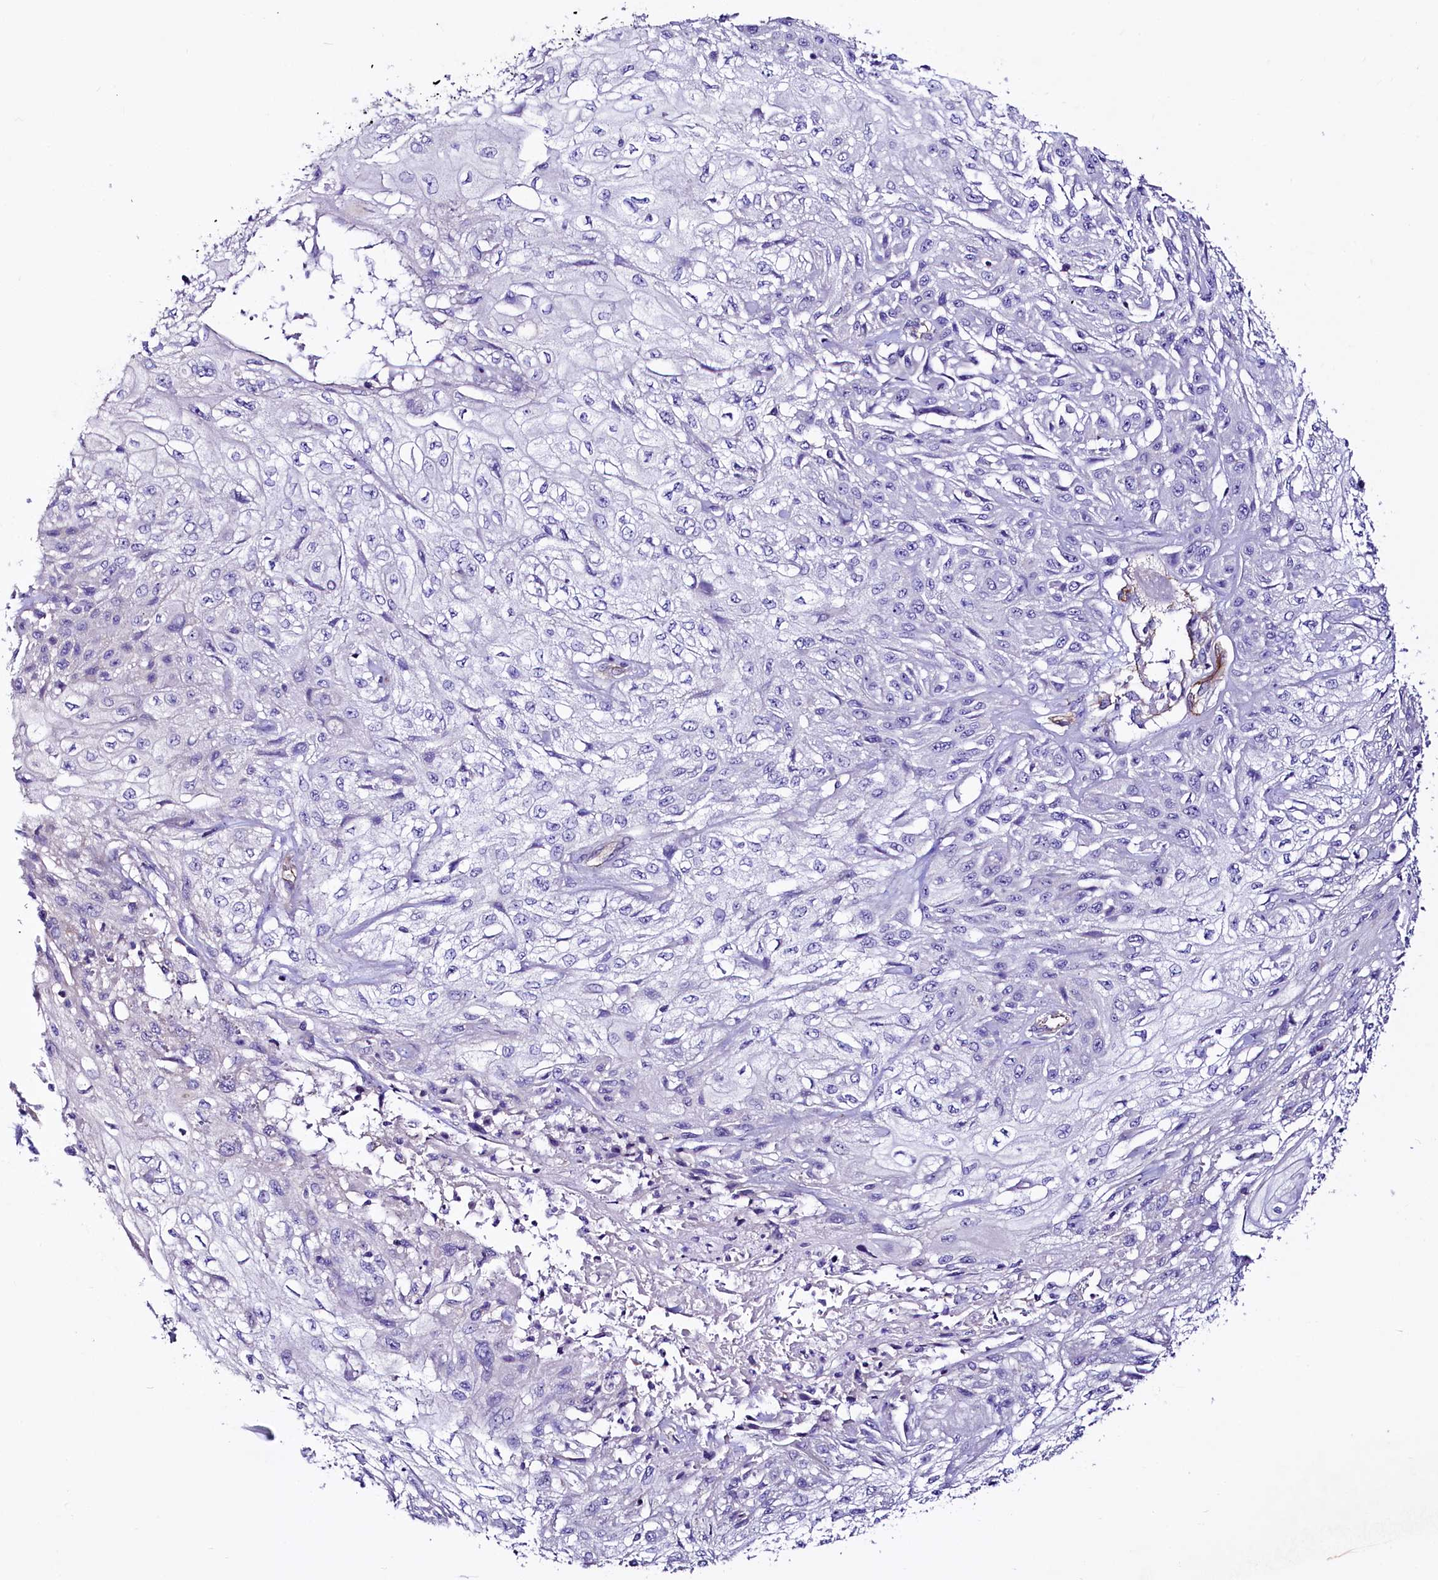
{"staining": {"intensity": "negative", "quantity": "none", "location": "none"}, "tissue": "skin cancer", "cell_type": "Tumor cells", "image_type": "cancer", "snomed": [{"axis": "morphology", "description": "Squamous cell carcinoma, NOS"}, {"axis": "morphology", "description": "Squamous cell carcinoma, metastatic, NOS"}, {"axis": "topography", "description": "Skin"}, {"axis": "topography", "description": "Lymph node"}], "caption": "There is no significant expression in tumor cells of skin metastatic squamous cell carcinoma. The staining is performed using DAB (3,3'-diaminobenzidine) brown chromogen with nuclei counter-stained in using hematoxylin.", "gene": "SLF1", "patient": {"sex": "male", "age": 75}}